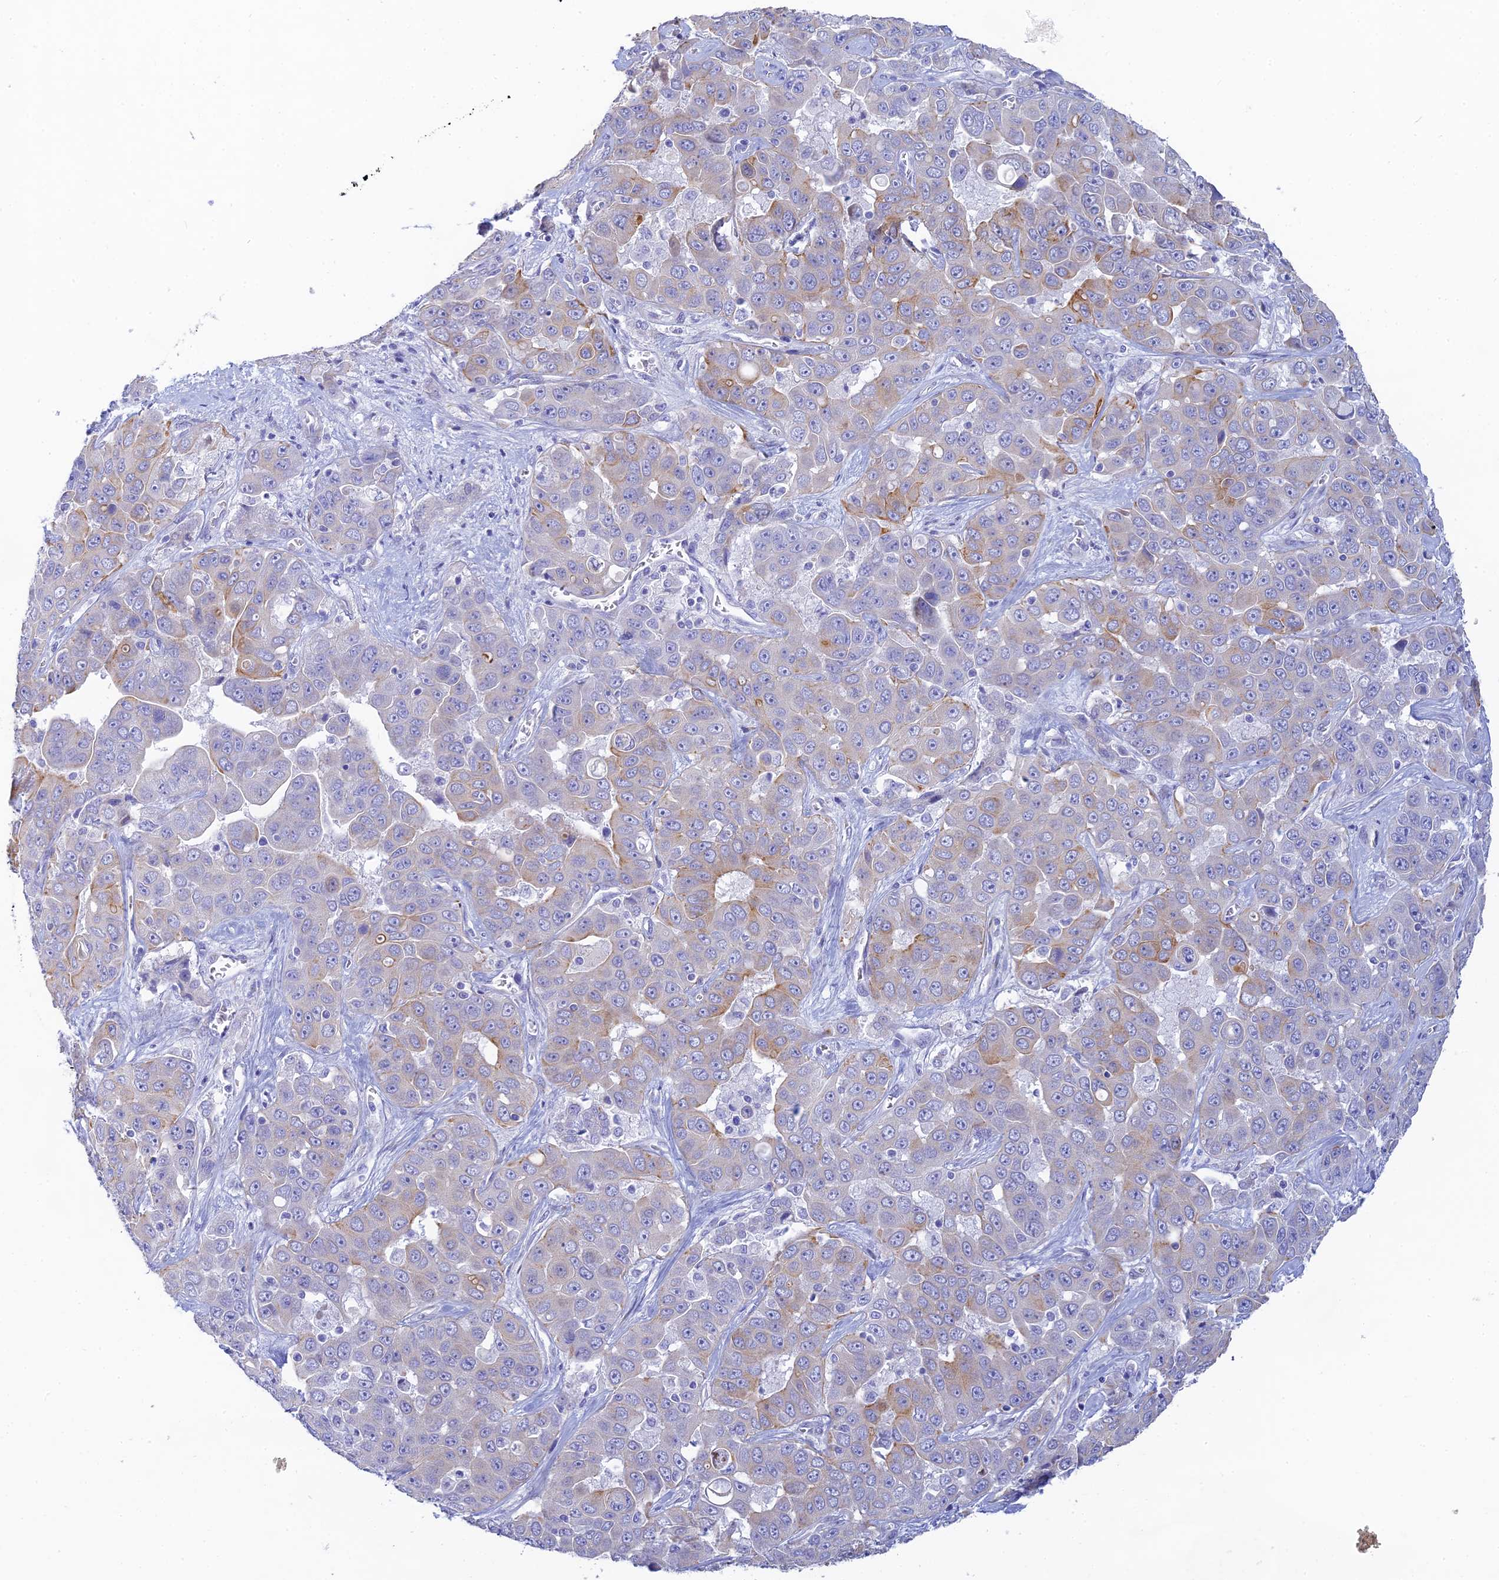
{"staining": {"intensity": "moderate", "quantity": "<25%", "location": "cytoplasmic/membranous"}, "tissue": "liver cancer", "cell_type": "Tumor cells", "image_type": "cancer", "snomed": [{"axis": "morphology", "description": "Cholangiocarcinoma"}, {"axis": "topography", "description": "Liver"}], "caption": "Cholangiocarcinoma (liver) stained with immunohistochemistry exhibits moderate cytoplasmic/membranous positivity in approximately <25% of tumor cells.", "gene": "CEP152", "patient": {"sex": "female", "age": 52}}